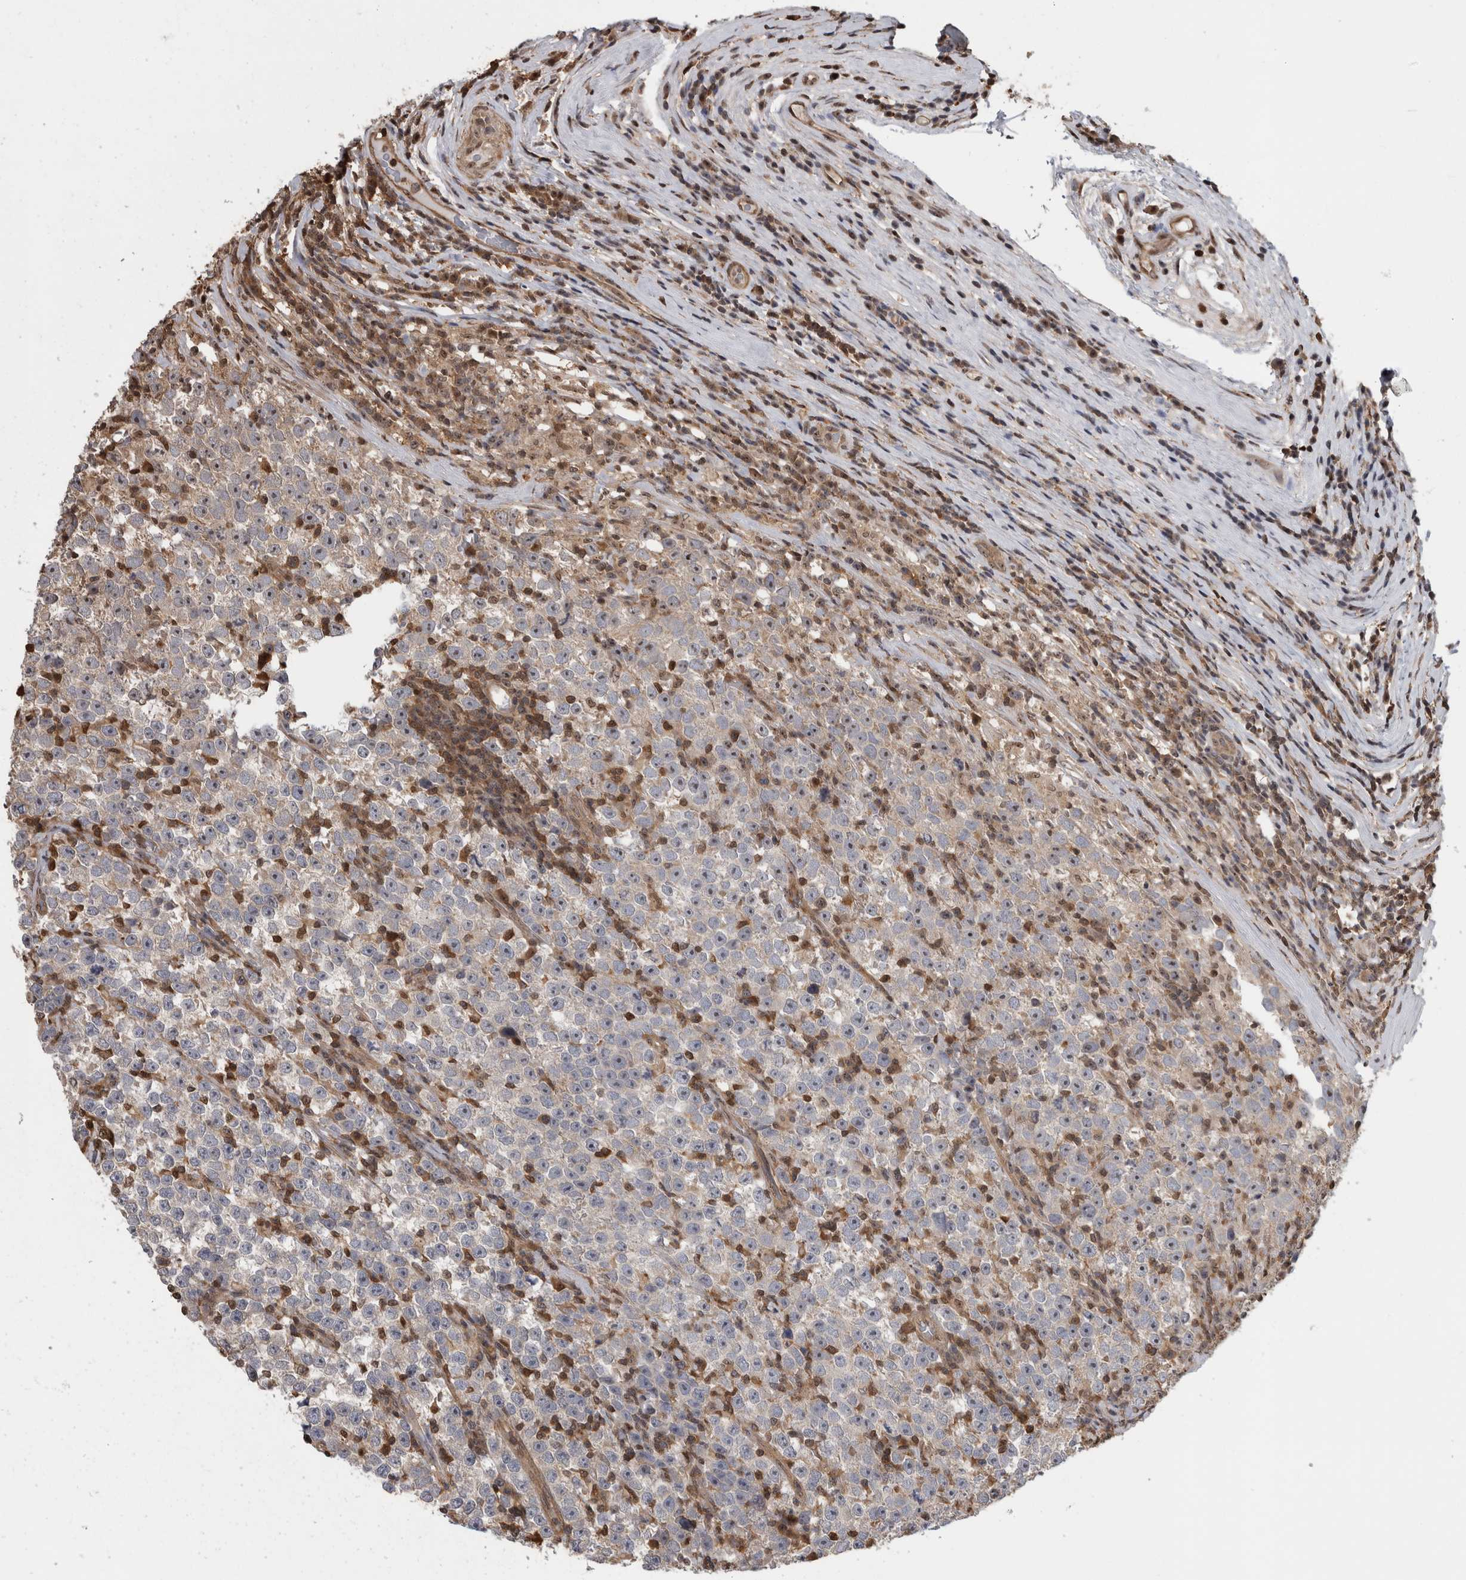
{"staining": {"intensity": "weak", "quantity": "<25%", "location": "nuclear"}, "tissue": "testis cancer", "cell_type": "Tumor cells", "image_type": "cancer", "snomed": [{"axis": "morphology", "description": "Normal tissue, NOS"}, {"axis": "morphology", "description": "Seminoma, NOS"}, {"axis": "topography", "description": "Testis"}], "caption": "IHC micrograph of neoplastic tissue: human seminoma (testis) stained with DAB (3,3'-diaminobenzidine) shows no significant protein expression in tumor cells.", "gene": "TDRD7", "patient": {"sex": "male", "age": 43}}